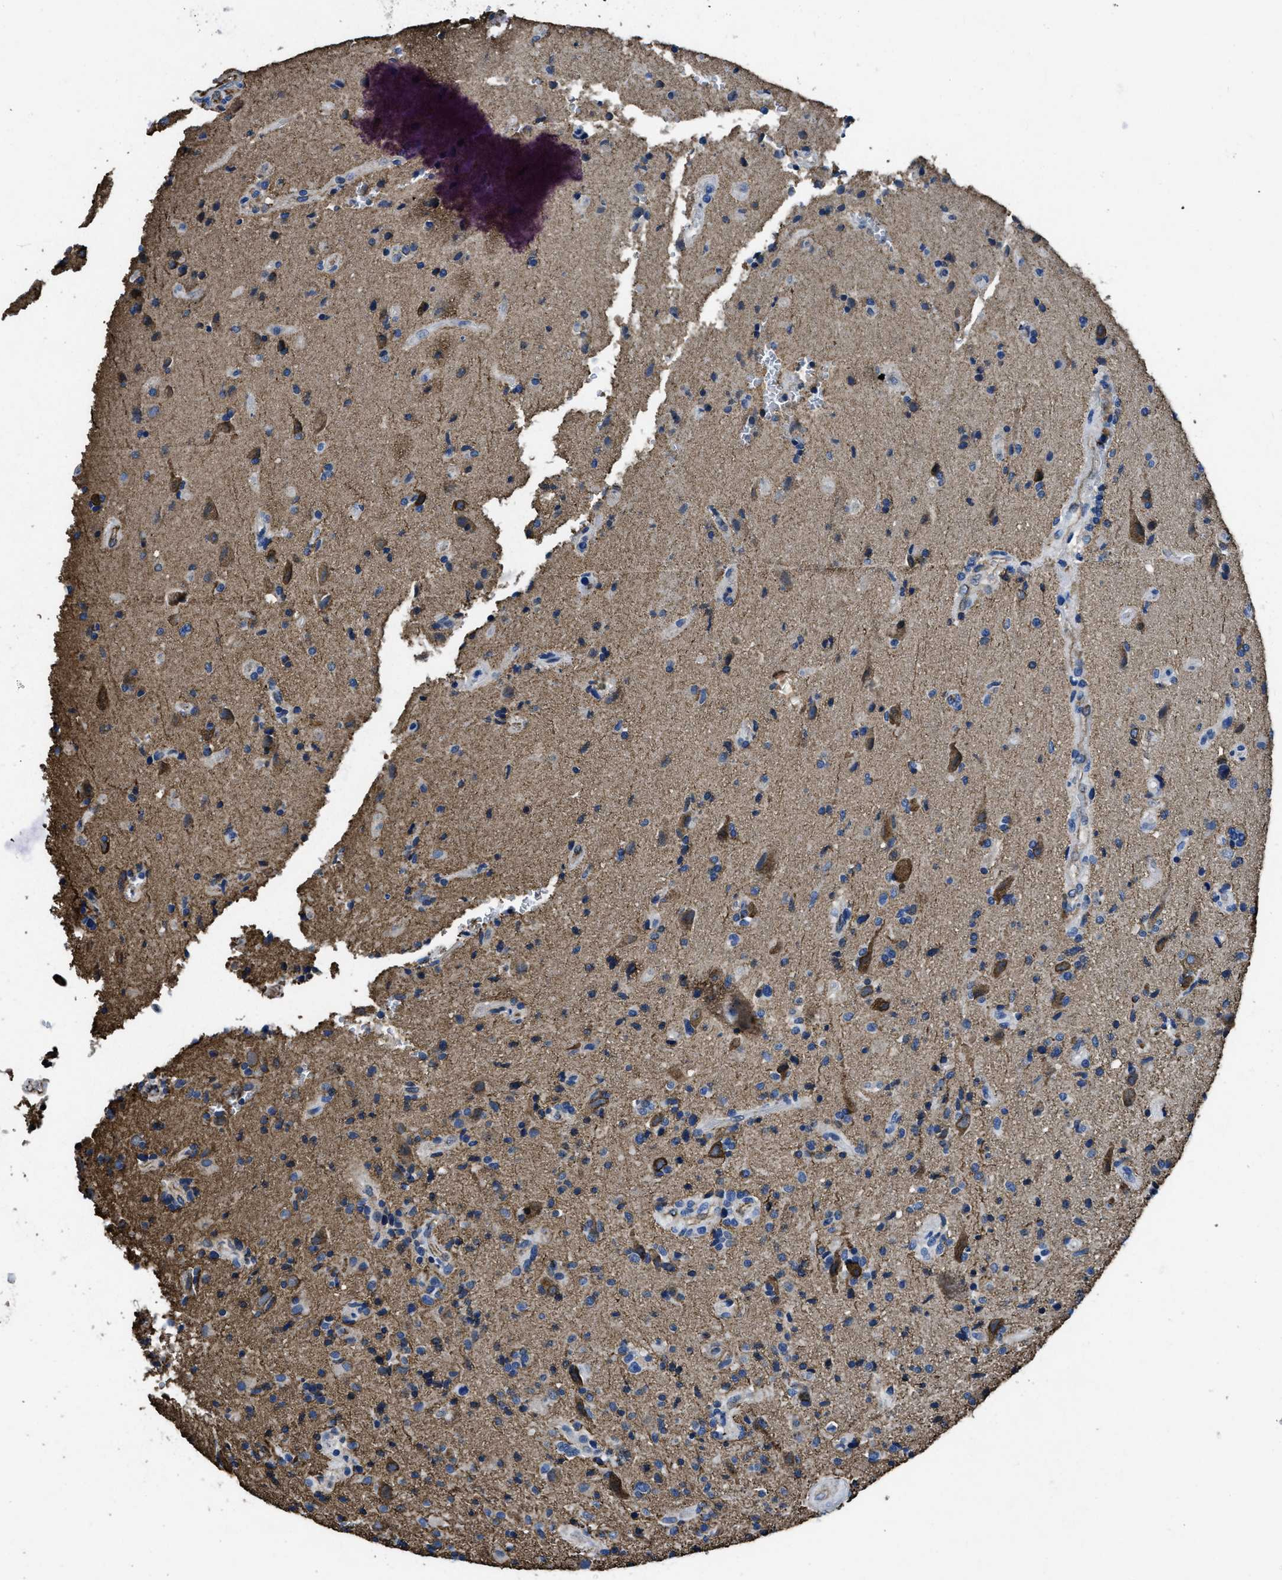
{"staining": {"intensity": "negative", "quantity": "none", "location": "none"}, "tissue": "glioma", "cell_type": "Tumor cells", "image_type": "cancer", "snomed": [{"axis": "morphology", "description": "Glioma, malignant, High grade"}, {"axis": "topography", "description": "Brain"}], "caption": "This micrograph is of glioma stained with IHC to label a protein in brown with the nuclei are counter-stained blue. There is no staining in tumor cells.", "gene": "ITGA3", "patient": {"sex": "male", "age": 72}}